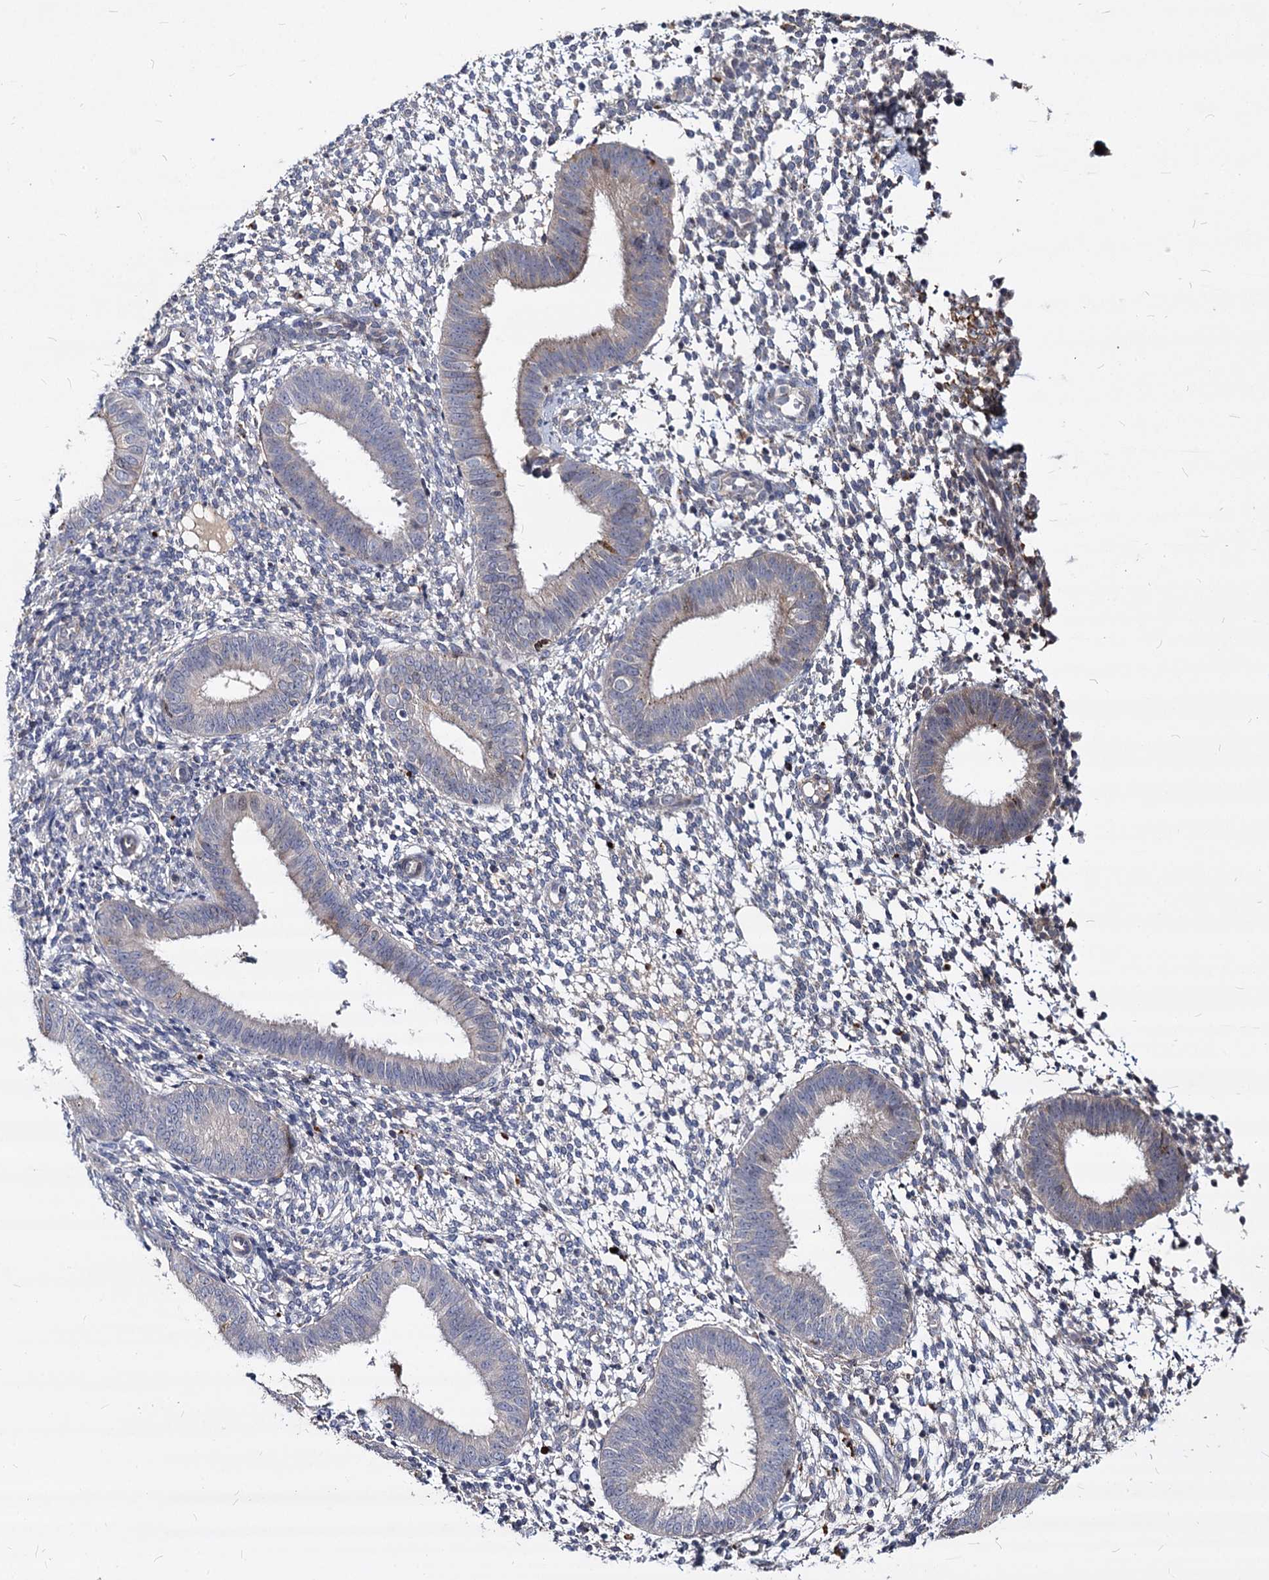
{"staining": {"intensity": "negative", "quantity": "none", "location": "none"}, "tissue": "endometrium", "cell_type": "Cells in endometrial stroma", "image_type": "normal", "snomed": [{"axis": "morphology", "description": "Normal tissue, NOS"}, {"axis": "topography", "description": "Uterus"}, {"axis": "topography", "description": "Endometrium"}], "caption": "Immunohistochemistry (IHC) photomicrograph of normal endometrium: endometrium stained with DAB (3,3'-diaminobenzidine) exhibits no significant protein staining in cells in endometrial stroma.", "gene": "C11orf86", "patient": {"sex": "female", "age": 48}}